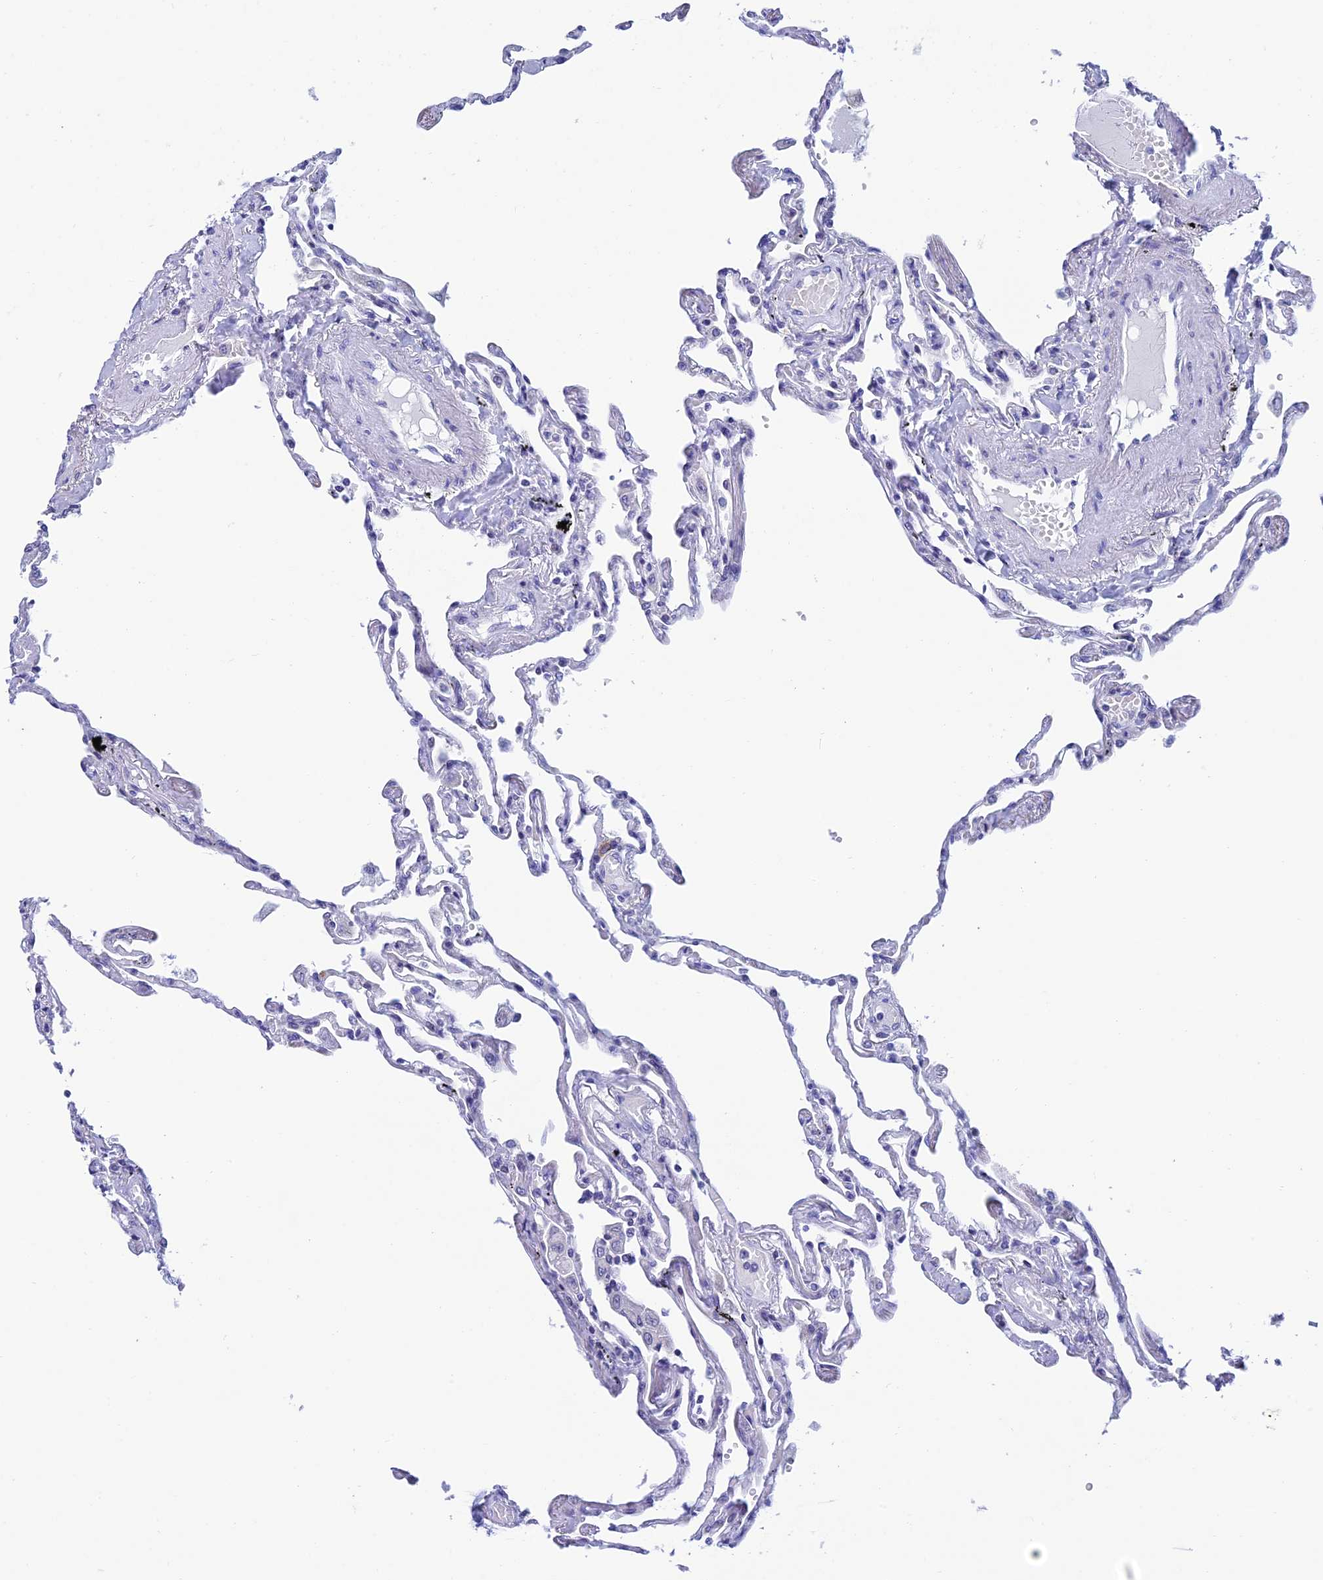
{"staining": {"intensity": "moderate", "quantity": "<25%", "location": "cytoplasmic/membranous"}, "tissue": "lung", "cell_type": "Alveolar cells", "image_type": "normal", "snomed": [{"axis": "morphology", "description": "Normal tissue, NOS"}, {"axis": "topography", "description": "Lung"}], "caption": "Immunohistochemistry (IHC) (DAB) staining of normal human lung demonstrates moderate cytoplasmic/membranous protein expression in approximately <25% of alveolar cells.", "gene": "REEP4", "patient": {"sex": "female", "age": 67}}